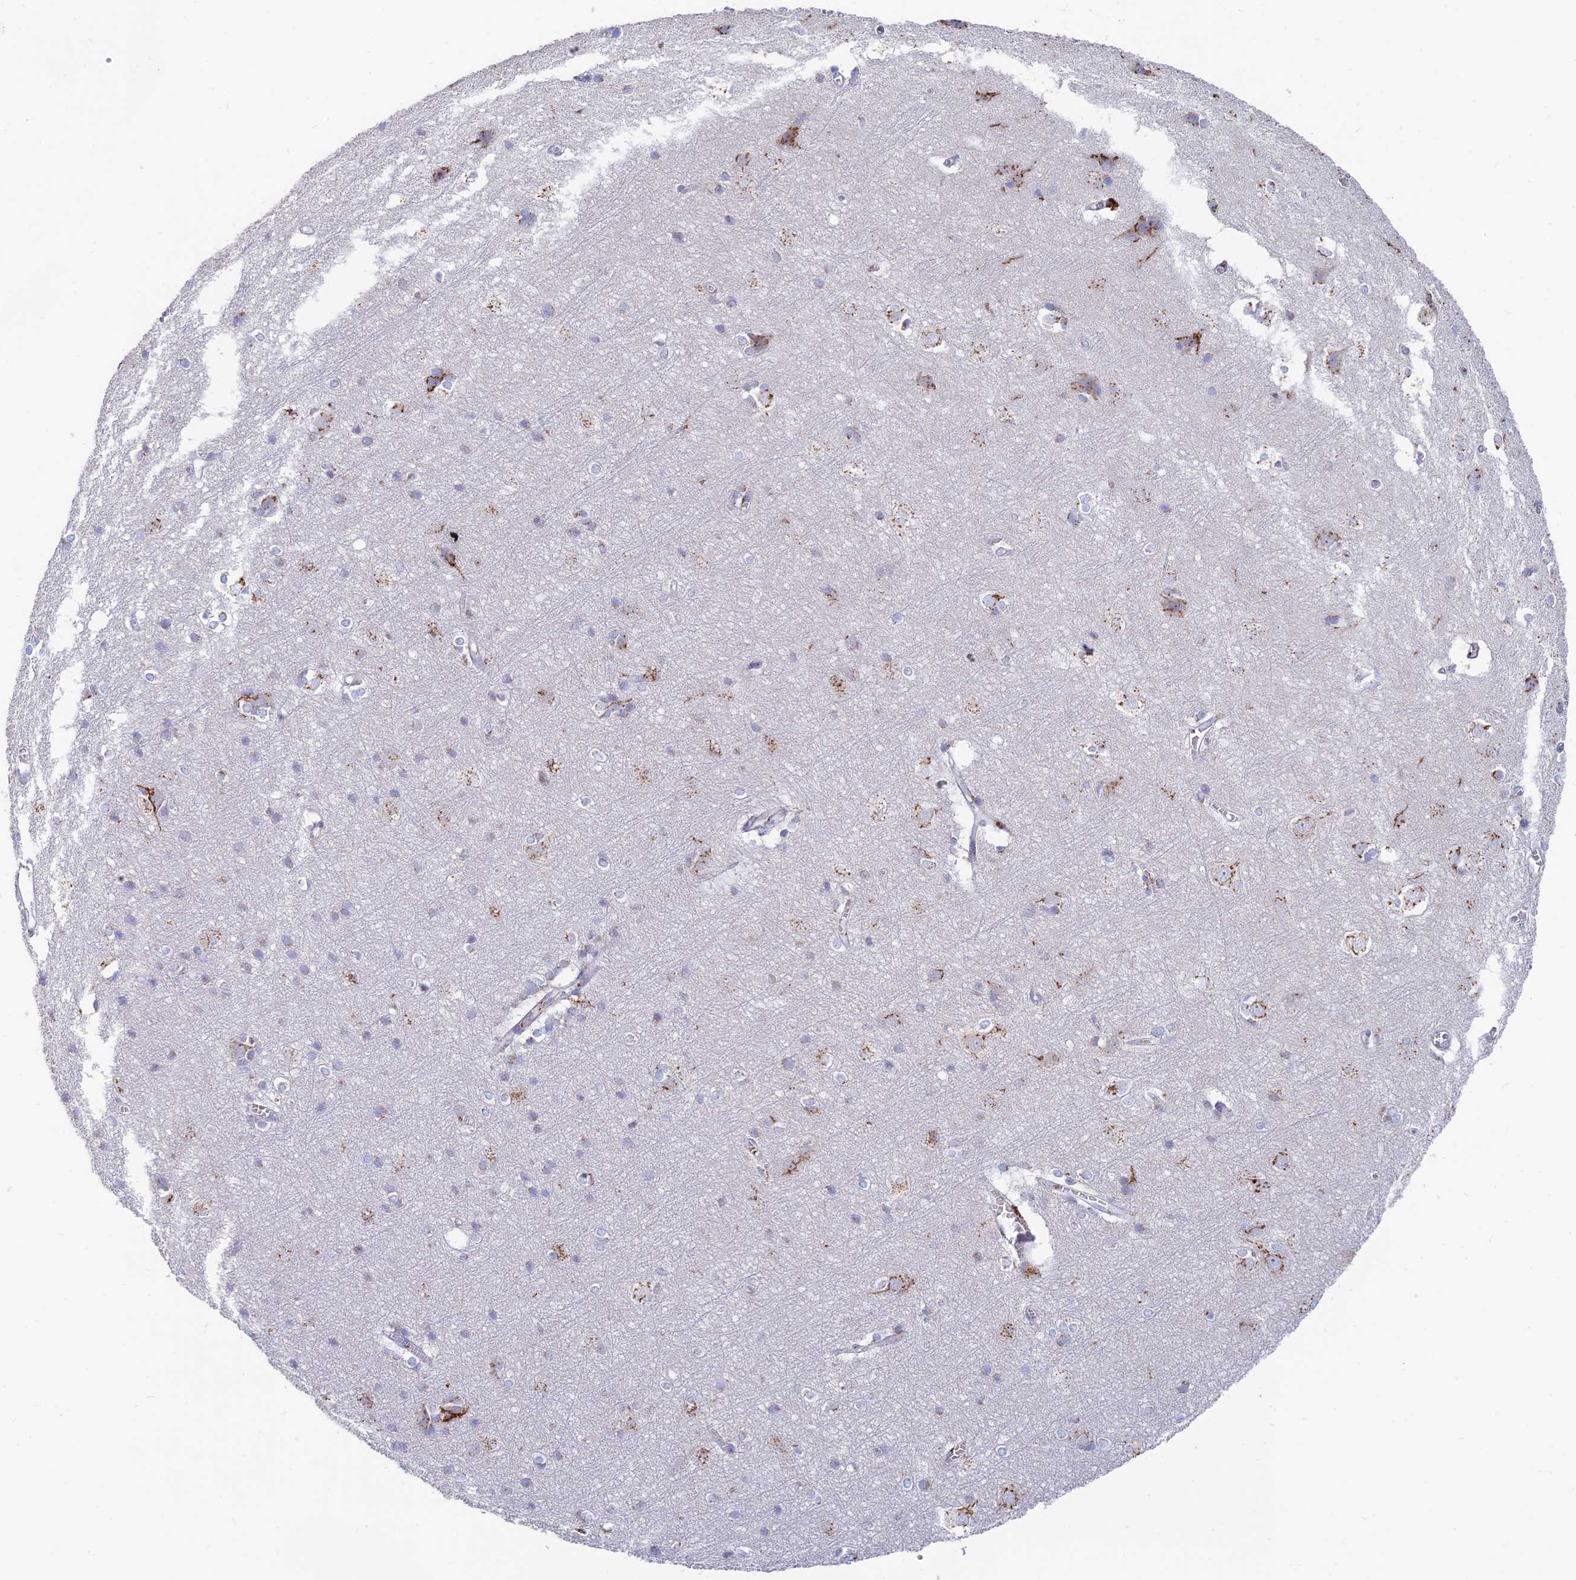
{"staining": {"intensity": "negative", "quantity": "none", "location": "none"}, "tissue": "cerebral cortex", "cell_type": "Endothelial cells", "image_type": "normal", "snomed": [{"axis": "morphology", "description": "Normal tissue, NOS"}, {"axis": "topography", "description": "Cerebral cortex"}], "caption": "DAB immunohistochemical staining of benign cerebral cortex displays no significant positivity in endothelial cells. Brightfield microscopy of immunohistochemistry stained with DAB (brown) and hematoxylin (blue), captured at high magnification.", "gene": "ENSG00000267561", "patient": {"sex": "male", "age": 54}}